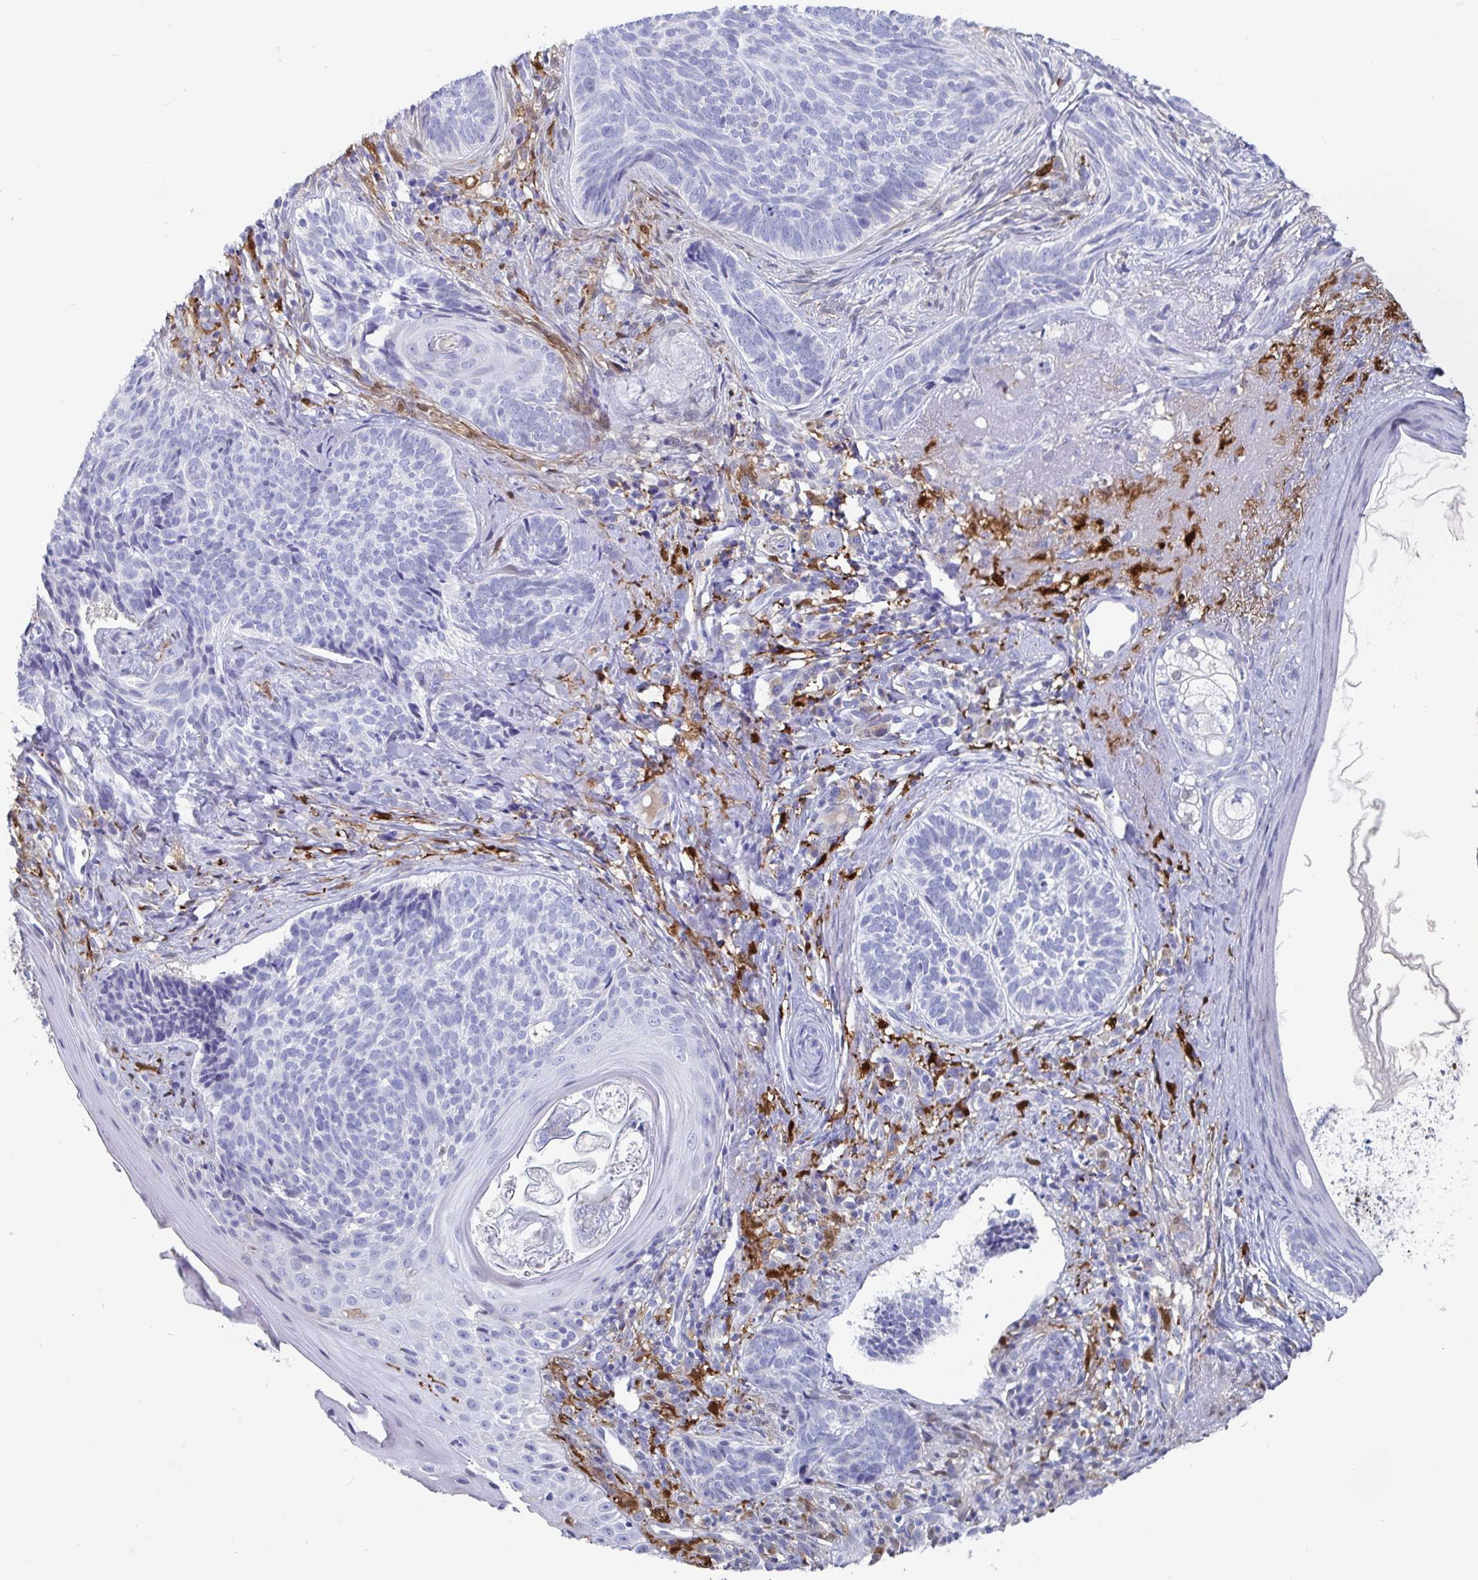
{"staining": {"intensity": "negative", "quantity": "none", "location": "none"}, "tissue": "skin cancer", "cell_type": "Tumor cells", "image_type": "cancer", "snomed": [{"axis": "morphology", "description": "Basal cell carcinoma"}, {"axis": "topography", "description": "Skin"}], "caption": "Immunohistochemistry (IHC) of human basal cell carcinoma (skin) shows no staining in tumor cells.", "gene": "OR2A4", "patient": {"sex": "female", "age": 74}}